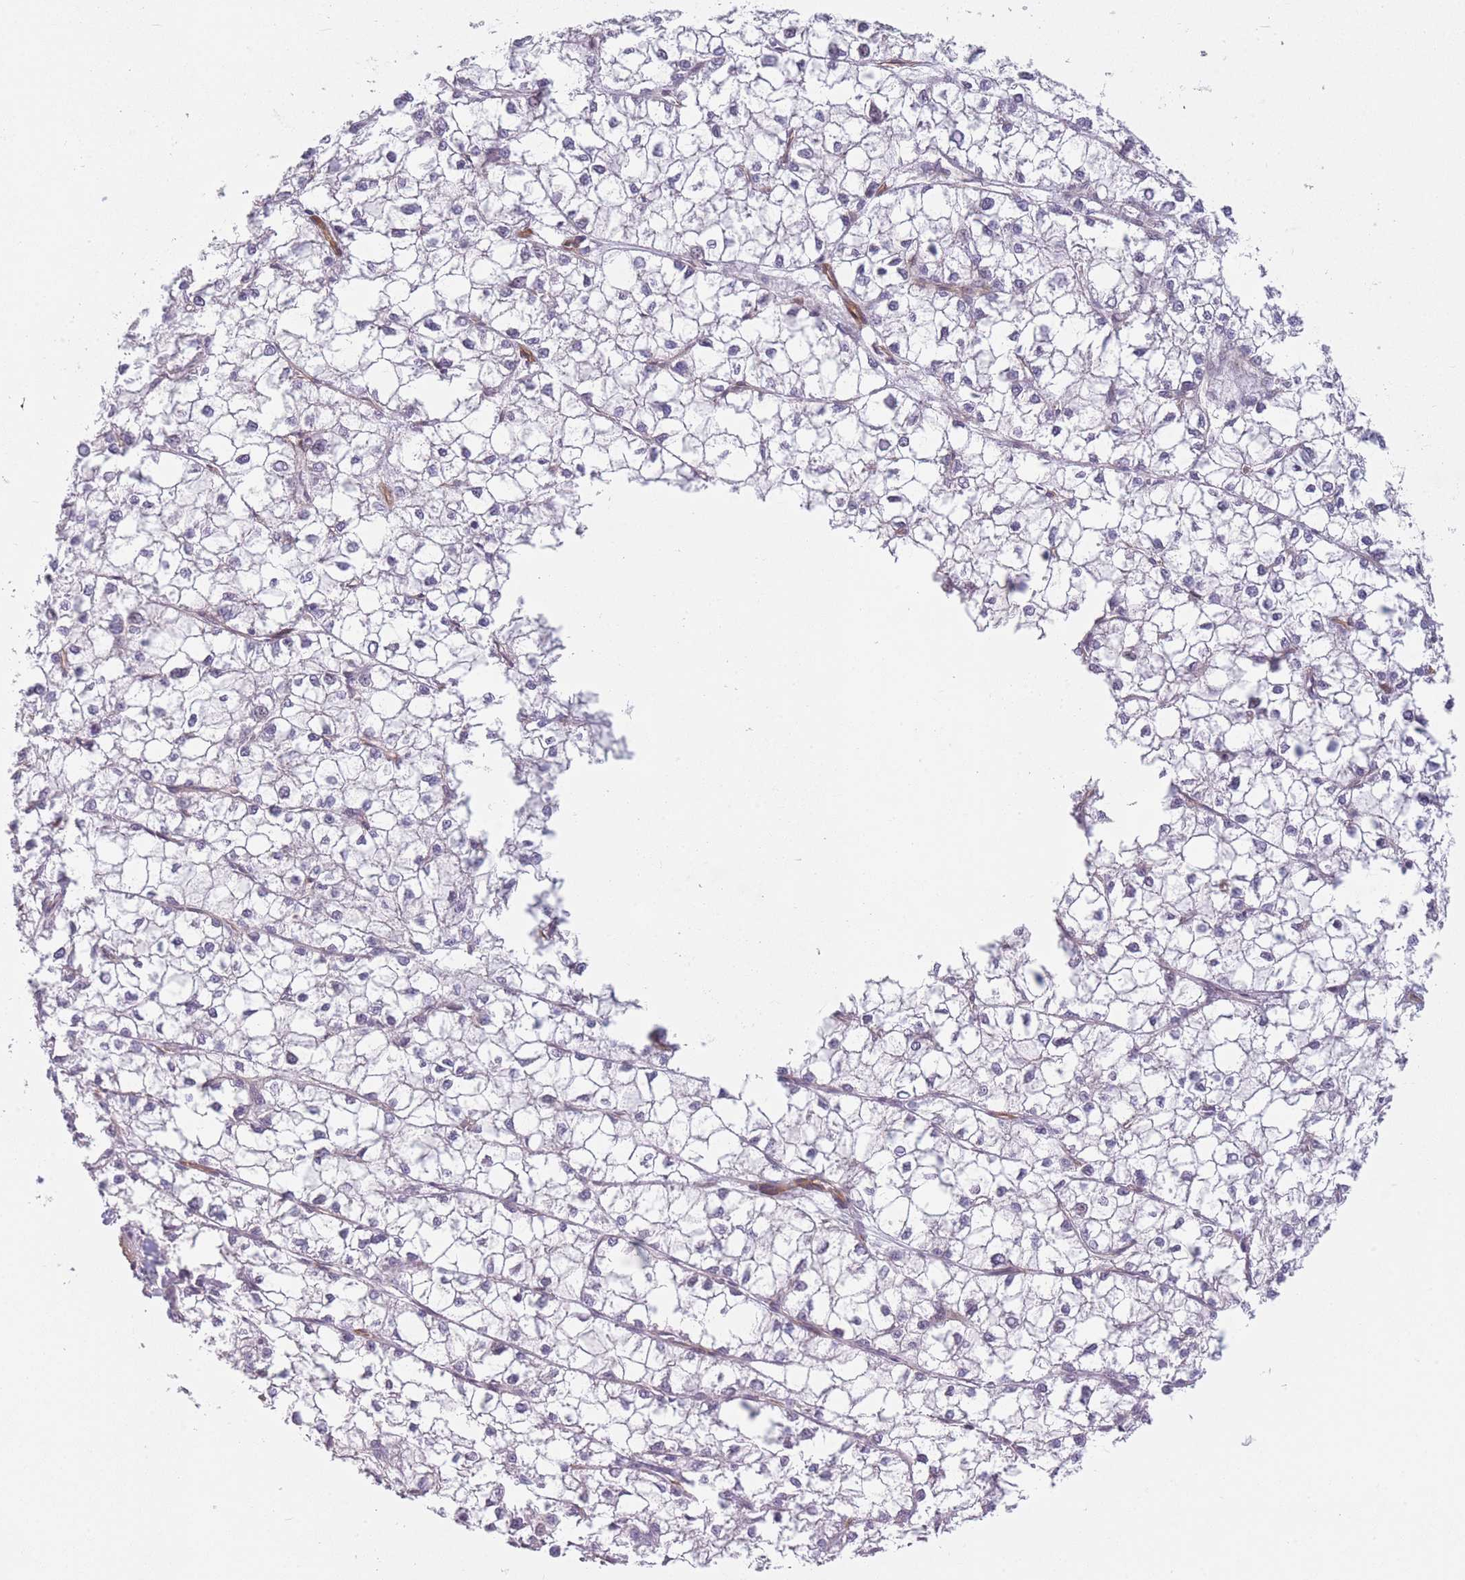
{"staining": {"intensity": "negative", "quantity": "none", "location": "none"}, "tissue": "liver cancer", "cell_type": "Tumor cells", "image_type": "cancer", "snomed": [{"axis": "morphology", "description": "Carcinoma, Hepatocellular, NOS"}, {"axis": "topography", "description": "Liver"}], "caption": "Immunohistochemistry histopathology image of human hepatocellular carcinoma (liver) stained for a protein (brown), which demonstrates no expression in tumor cells. (IHC, brightfield microscopy, high magnification).", "gene": "SLC7A6", "patient": {"sex": "female", "age": 43}}